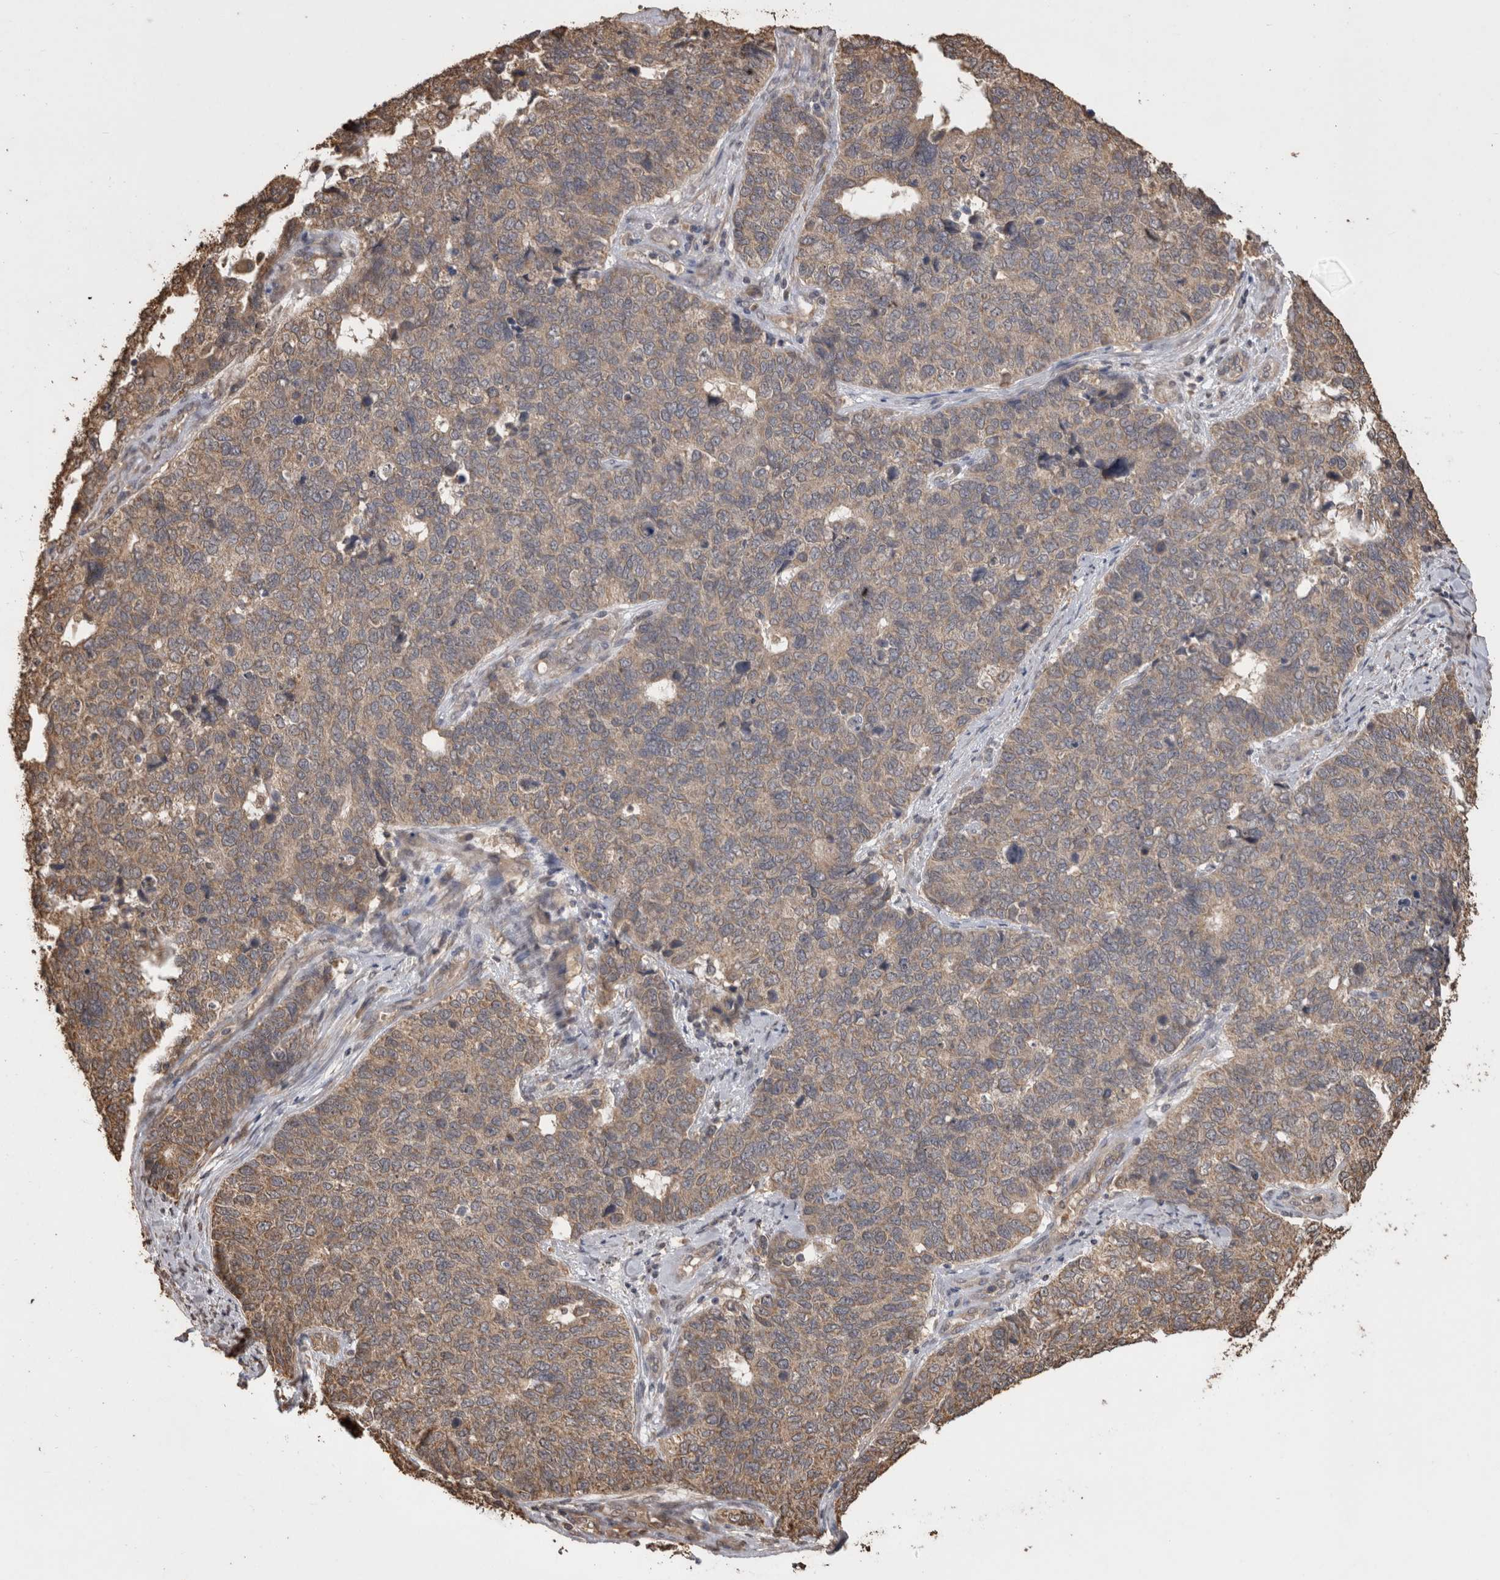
{"staining": {"intensity": "weak", "quantity": ">75%", "location": "cytoplasmic/membranous"}, "tissue": "cervical cancer", "cell_type": "Tumor cells", "image_type": "cancer", "snomed": [{"axis": "morphology", "description": "Squamous cell carcinoma, NOS"}, {"axis": "topography", "description": "Cervix"}], "caption": "Cervical squamous cell carcinoma stained with DAB (3,3'-diaminobenzidine) immunohistochemistry (IHC) shows low levels of weak cytoplasmic/membranous staining in approximately >75% of tumor cells.", "gene": "SOCS5", "patient": {"sex": "female", "age": 63}}